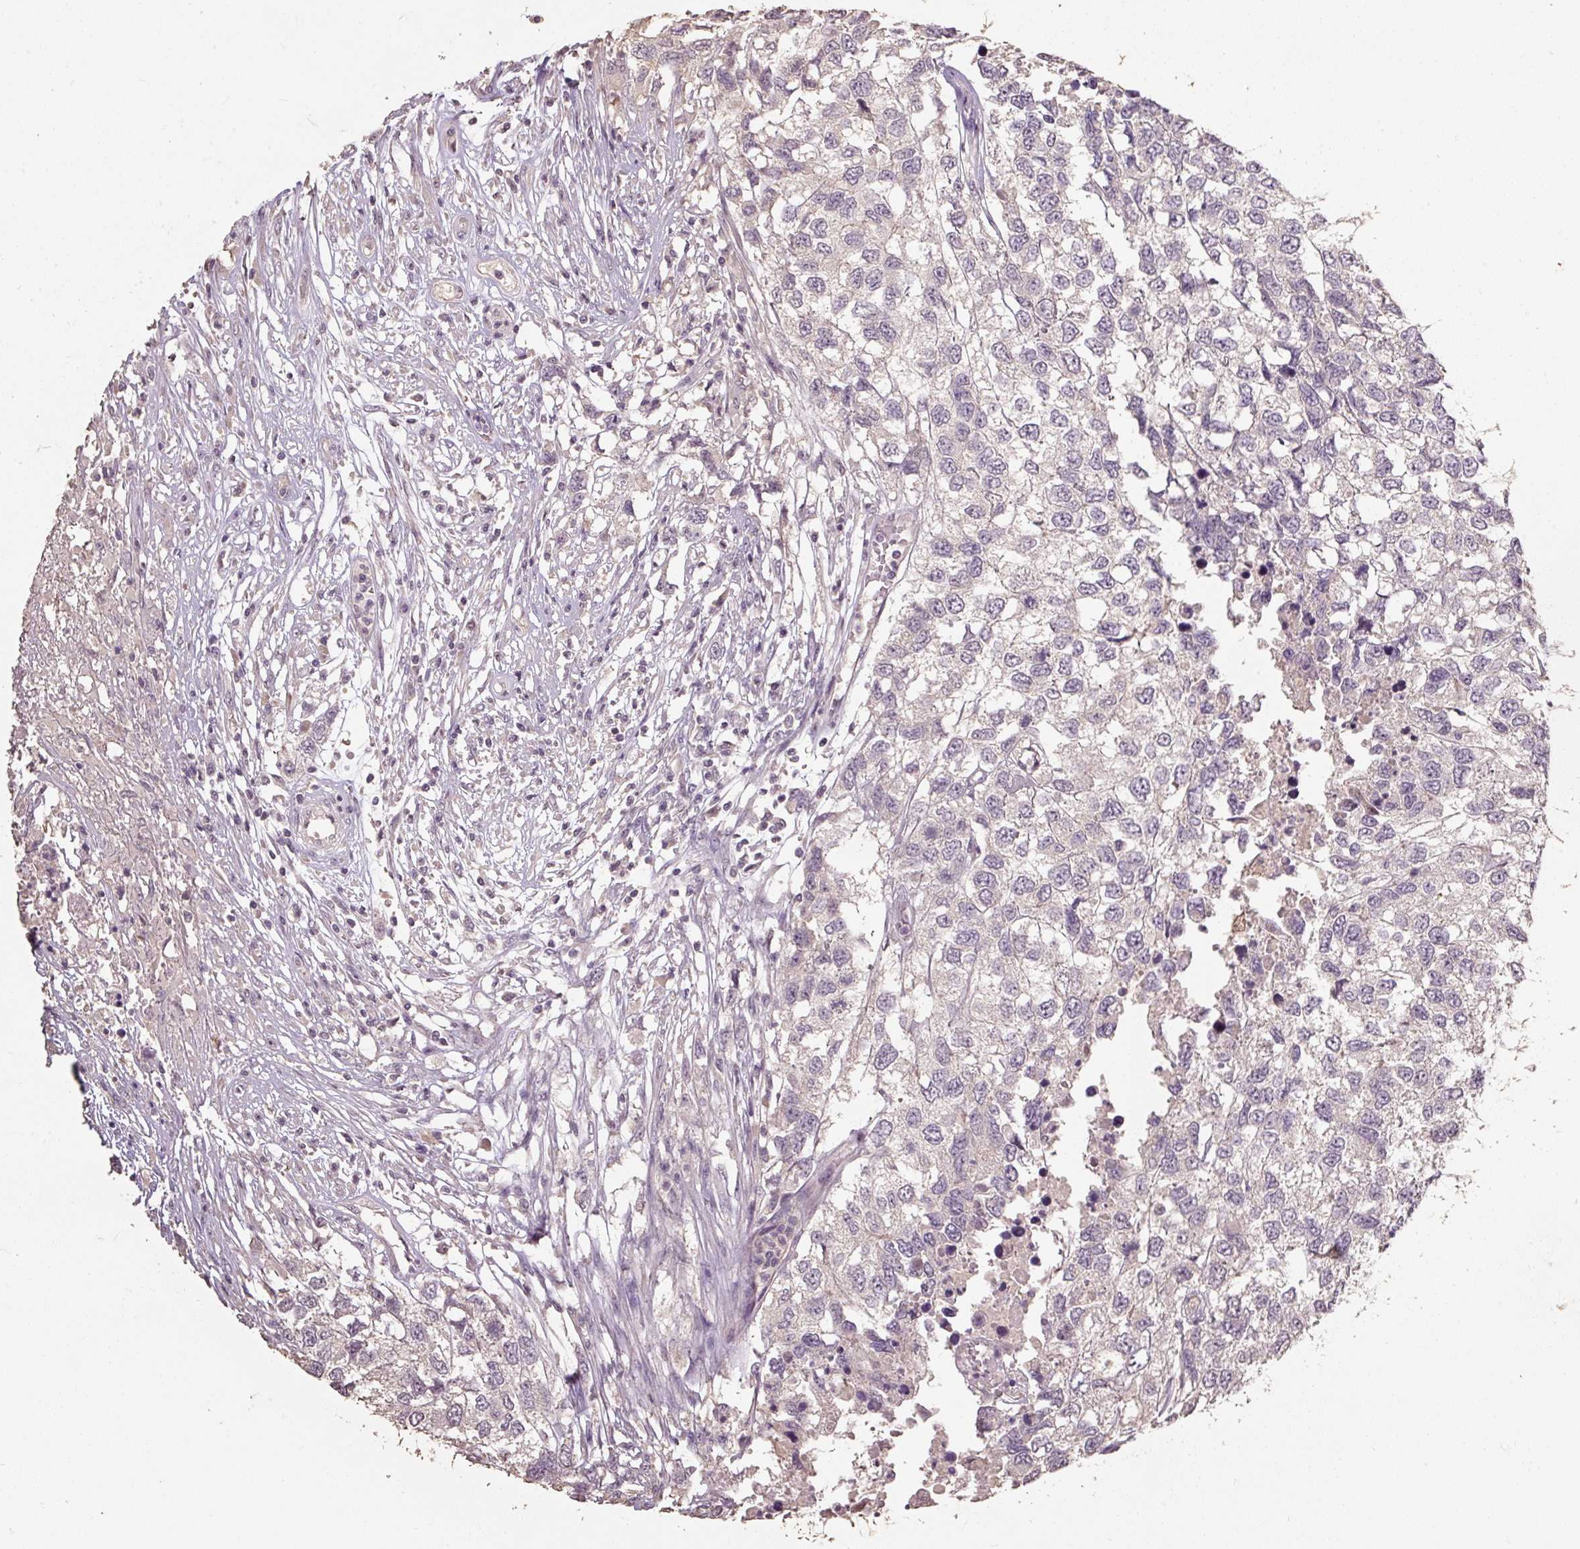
{"staining": {"intensity": "negative", "quantity": "none", "location": "none"}, "tissue": "testis cancer", "cell_type": "Tumor cells", "image_type": "cancer", "snomed": [{"axis": "morphology", "description": "Carcinoma, Embryonal, NOS"}, {"axis": "topography", "description": "Testis"}], "caption": "Photomicrograph shows no significant protein positivity in tumor cells of testis cancer (embryonal carcinoma).", "gene": "CFAP65", "patient": {"sex": "male", "age": 83}}